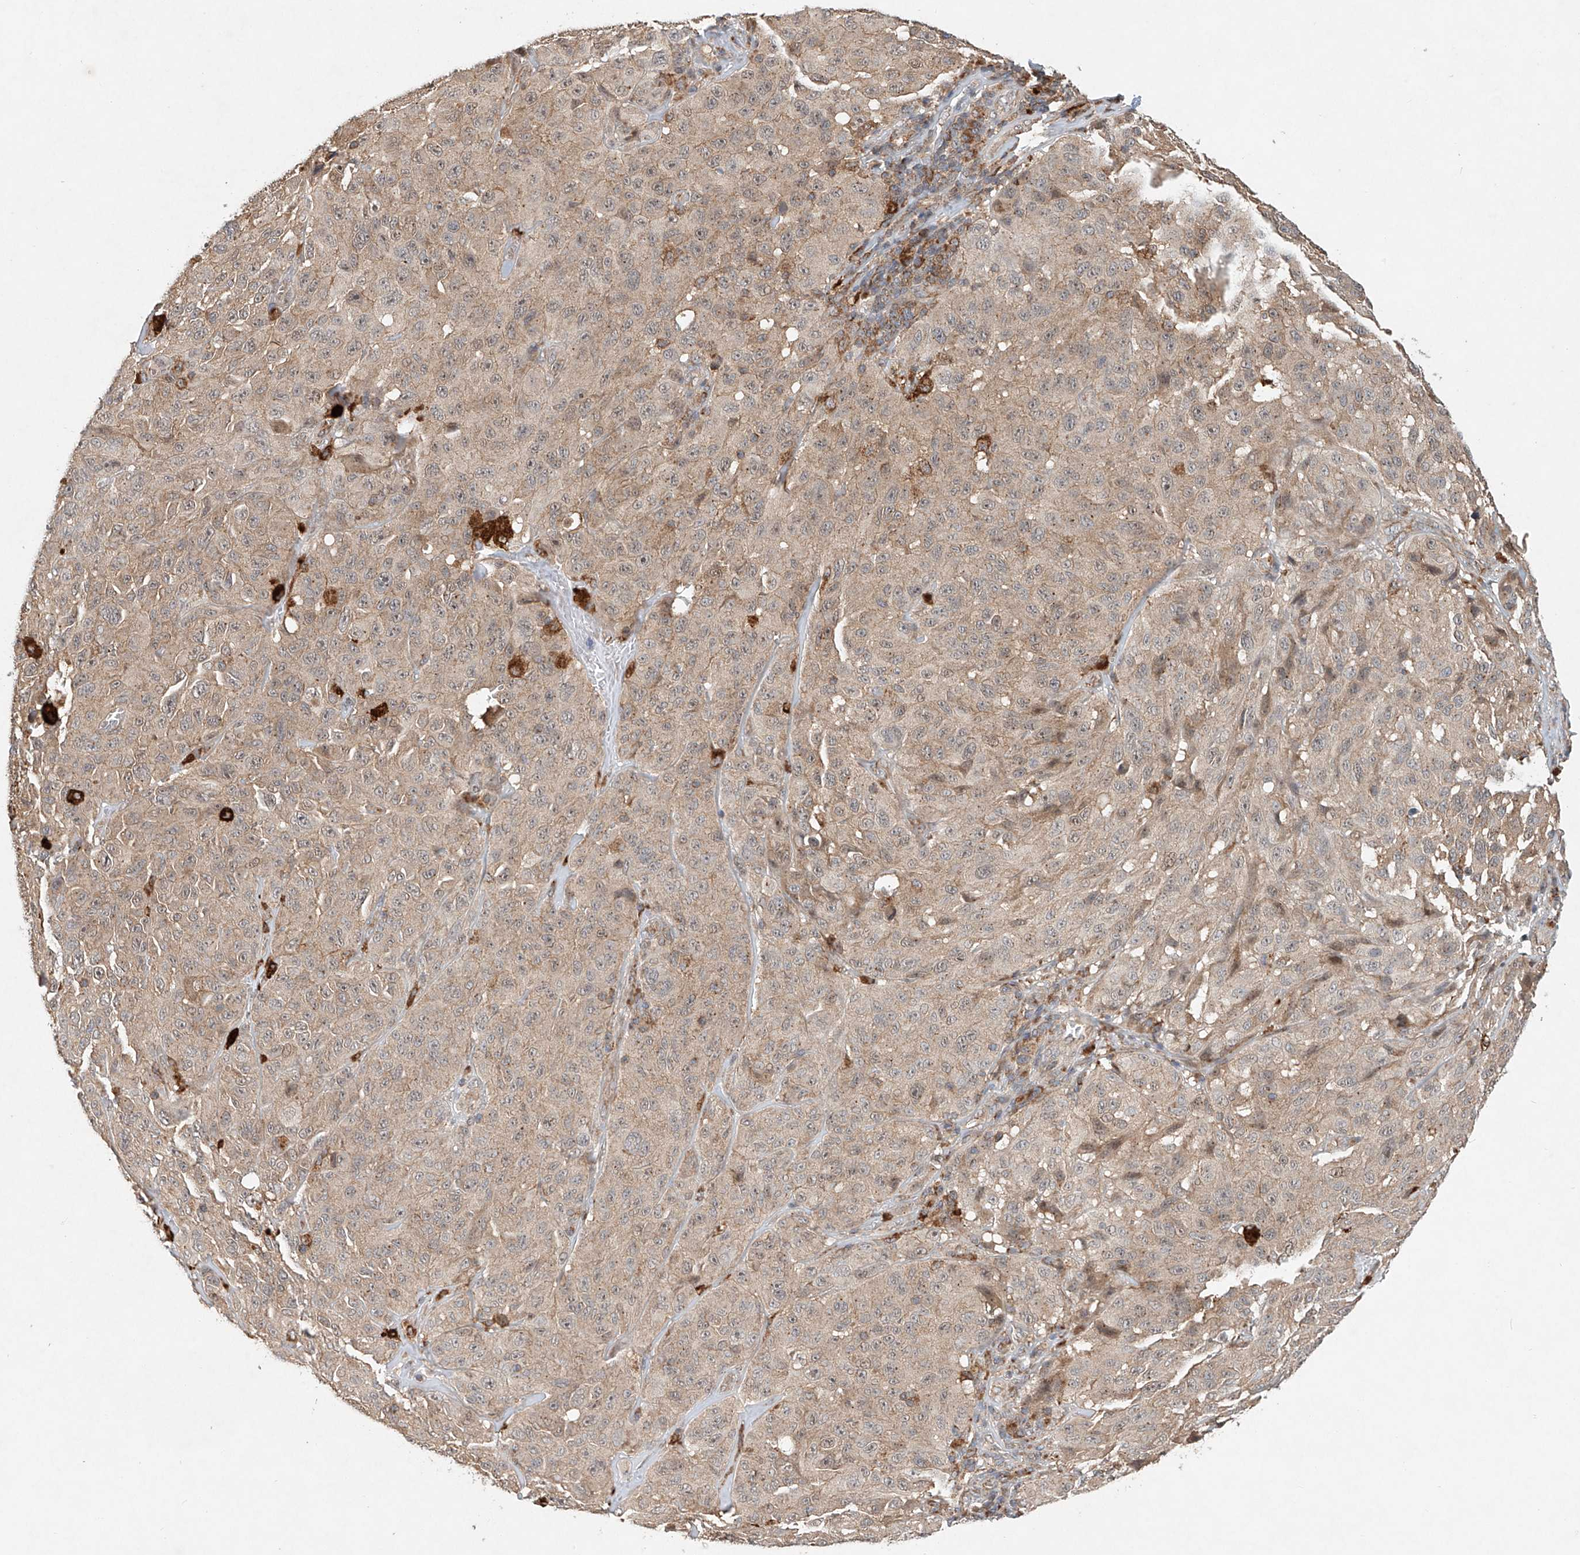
{"staining": {"intensity": "moderate", "quantity": ">75%", "location": "cytoplasmic/membranous"}, "tissue": "melanoma", "cell_type": "Tumor cells", "image_type": "cancer", "snomed": [{"axis": "morphology", "description": "Malignant melanoma, NOS"}, {"axis": "topography", "description": "Skin"}], "caption": "Immunohistochemistry micrograph of melanoma stained for a protein (brown), which exhibits medium levels of moderate cytoplasmic/membranous positivity in about >75% of tumor cells.", "gene": "DCAF11", "patient": {"sex": "male", "age": 66}}